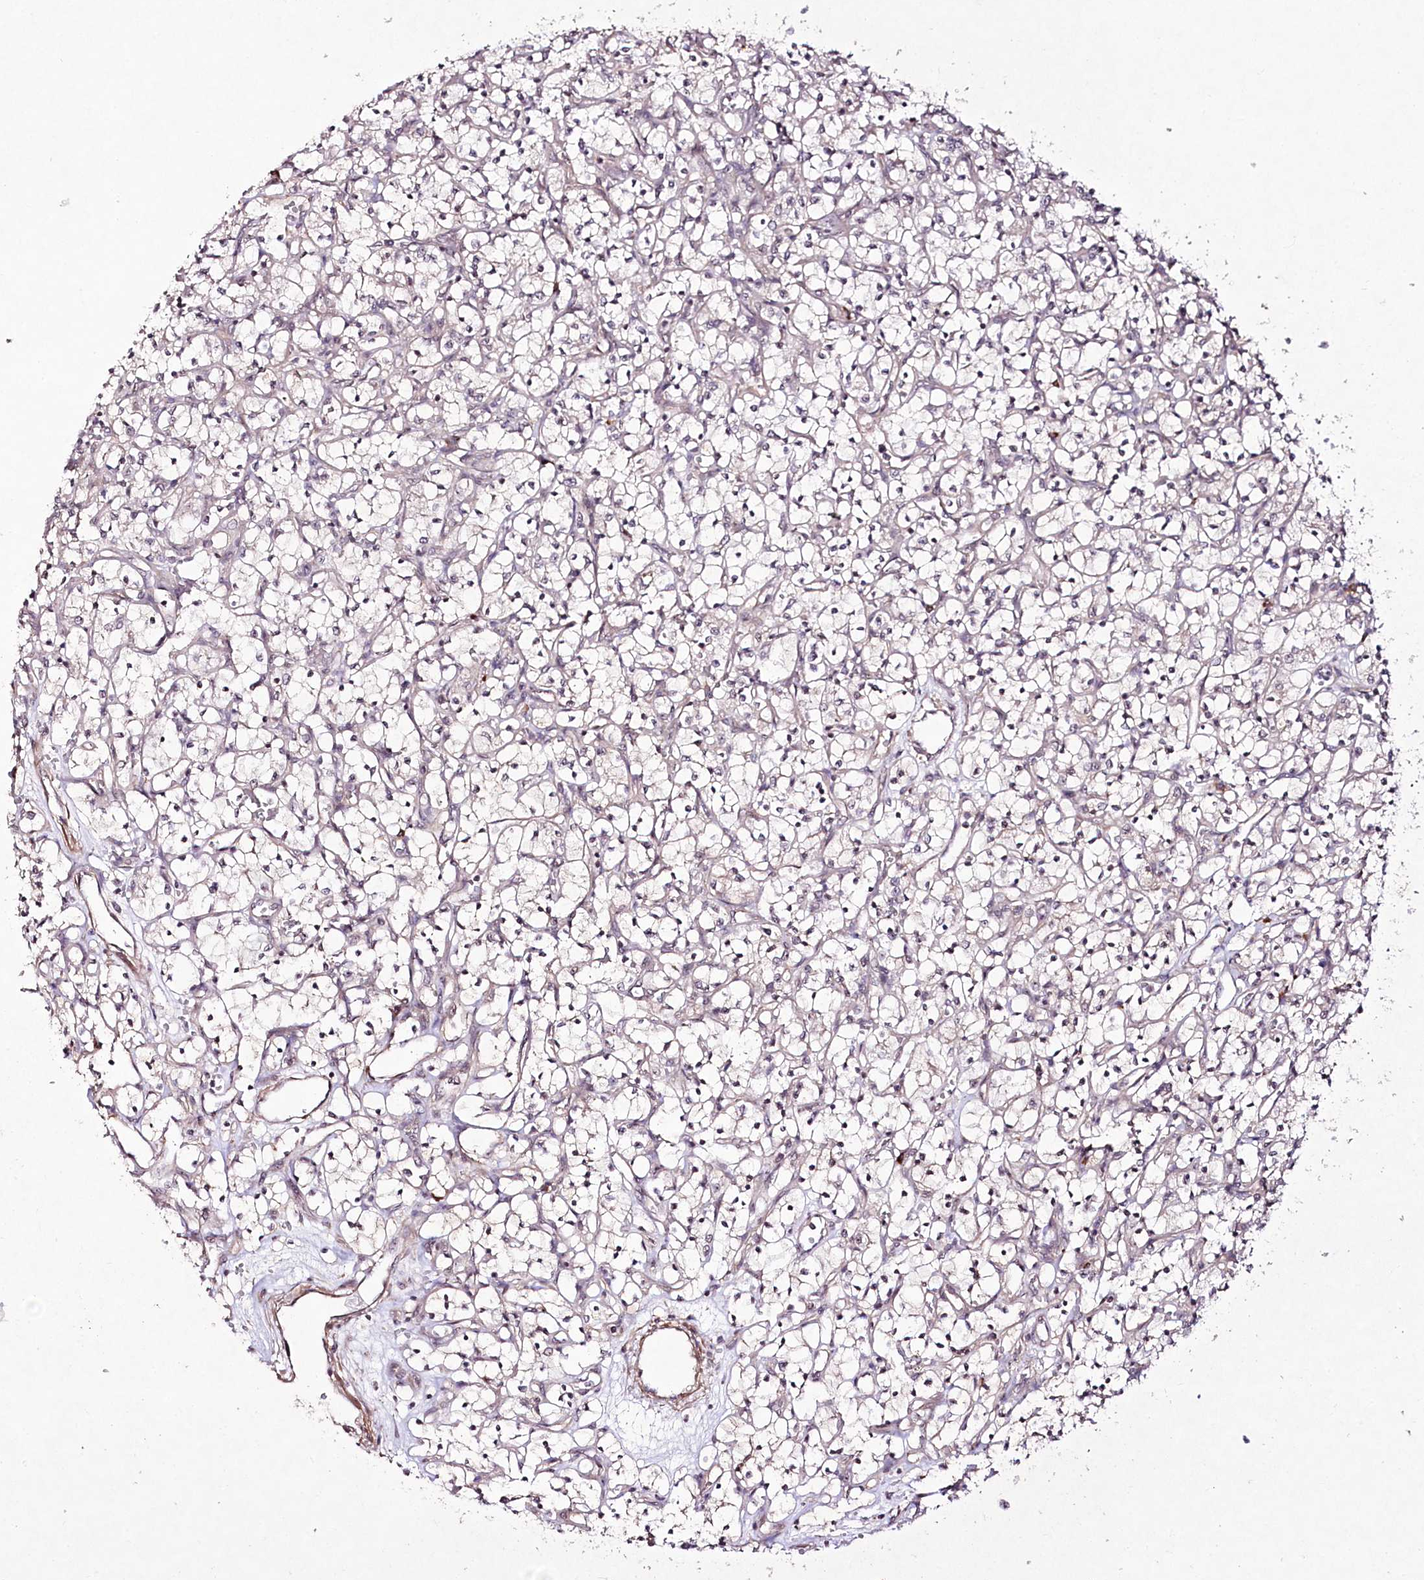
{"staining": {"intensity": "negative", "quantity": "none", "location": "none"}, "tissue": "renal cancer", "cell_type": "Tumor cells", "image_type": "cancer", "snomed": [{"axis": "morphology", "description": "Adenocarcinoma, NOS"}, {"axis": "topography", "description": "Kidney"}], "caption": "The image displays no significant staining in tumor cells of renal cancer (adenocarcinoma). The staining was performed using DAB (3,3'-diaminobenzidine) to visualize the protein expression in brown, while the nuclei were stained in blue with hematoxylin (Magnification: 20x).", "gene": "CCDC59", "patient": {"sex": "female", "age": 69}}